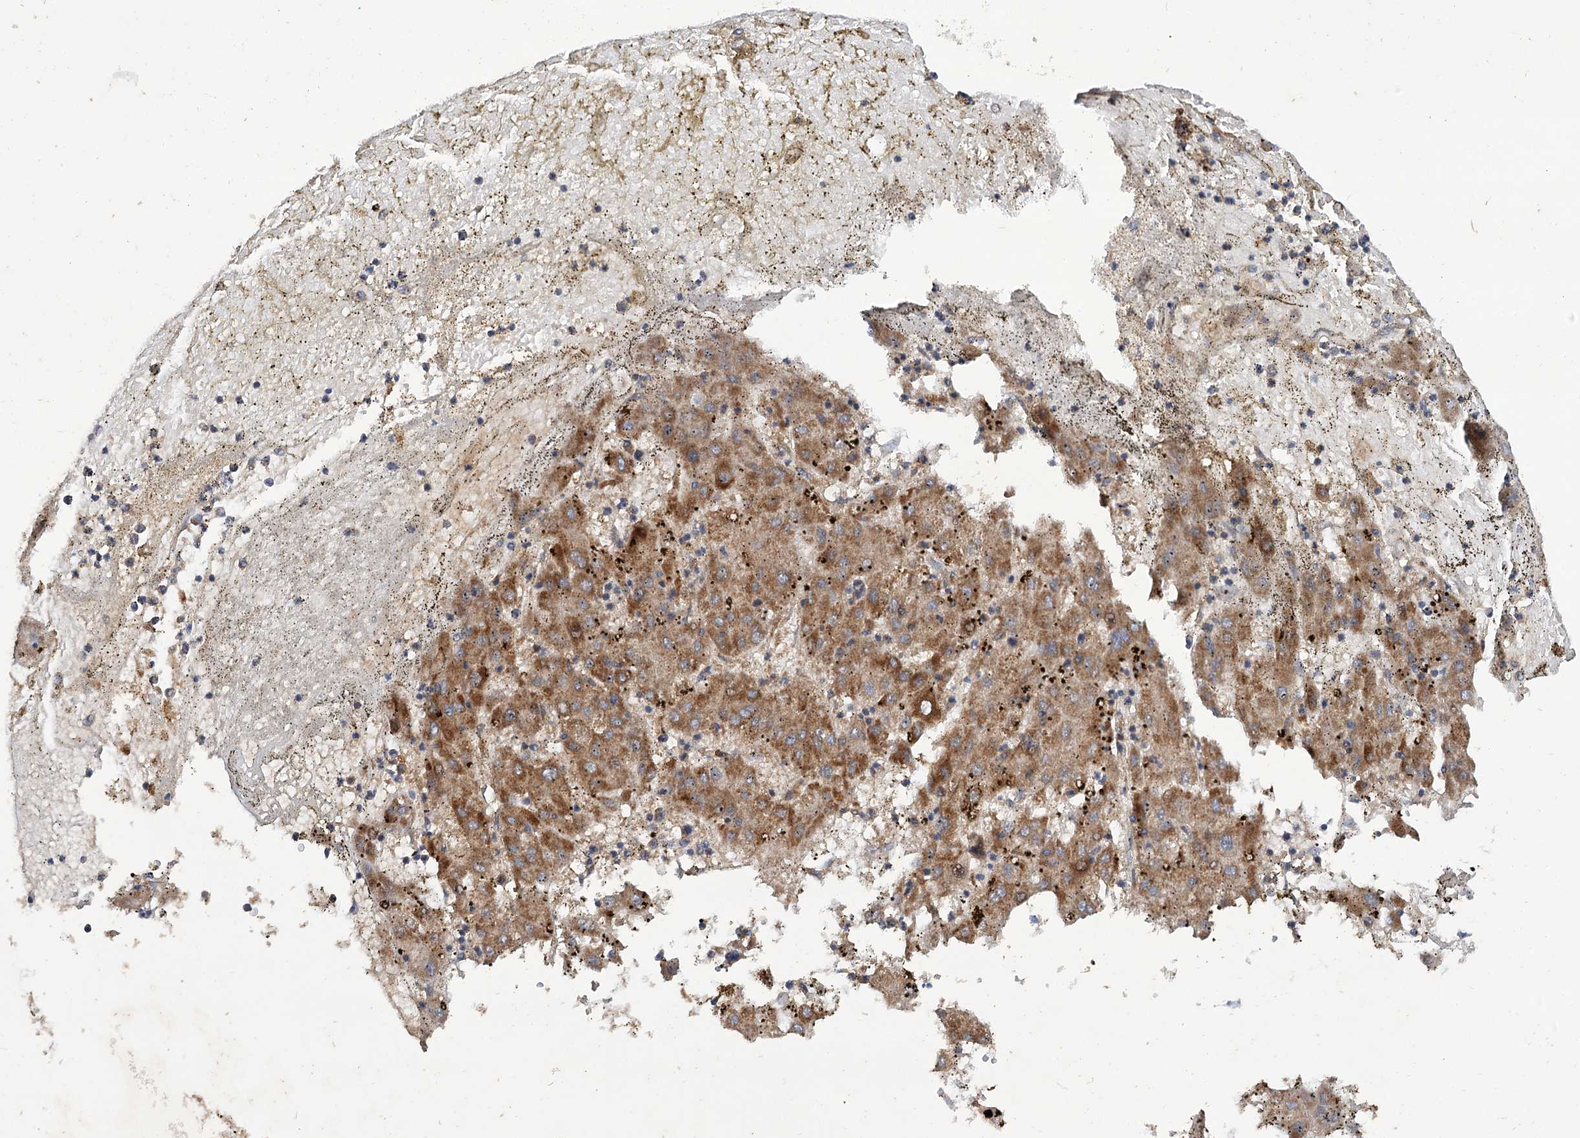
{"staining": {"intensity": "moderate", "quantity": ">75%", "location": "cytoplasmic/membranous"}, "tissue": "liver cancer", "cell_type": "Tumor cells", "image_type": "cancer", "snomed": [{"axis": "morphology", "description": "Carcinoma, Hepatocellular, NOS"}, {"axis": "topography", "description": "Liver"}], "caption": "A micrograph showing moderate cytoplasmic/membranous expression in about >75% of tumor cells in liver cancer (hepatocellular carcinoma), as visualized by brown immunohistochemical staining.", "gene": "FBXW8", "patient": {"sex": "male", "age": 72}}